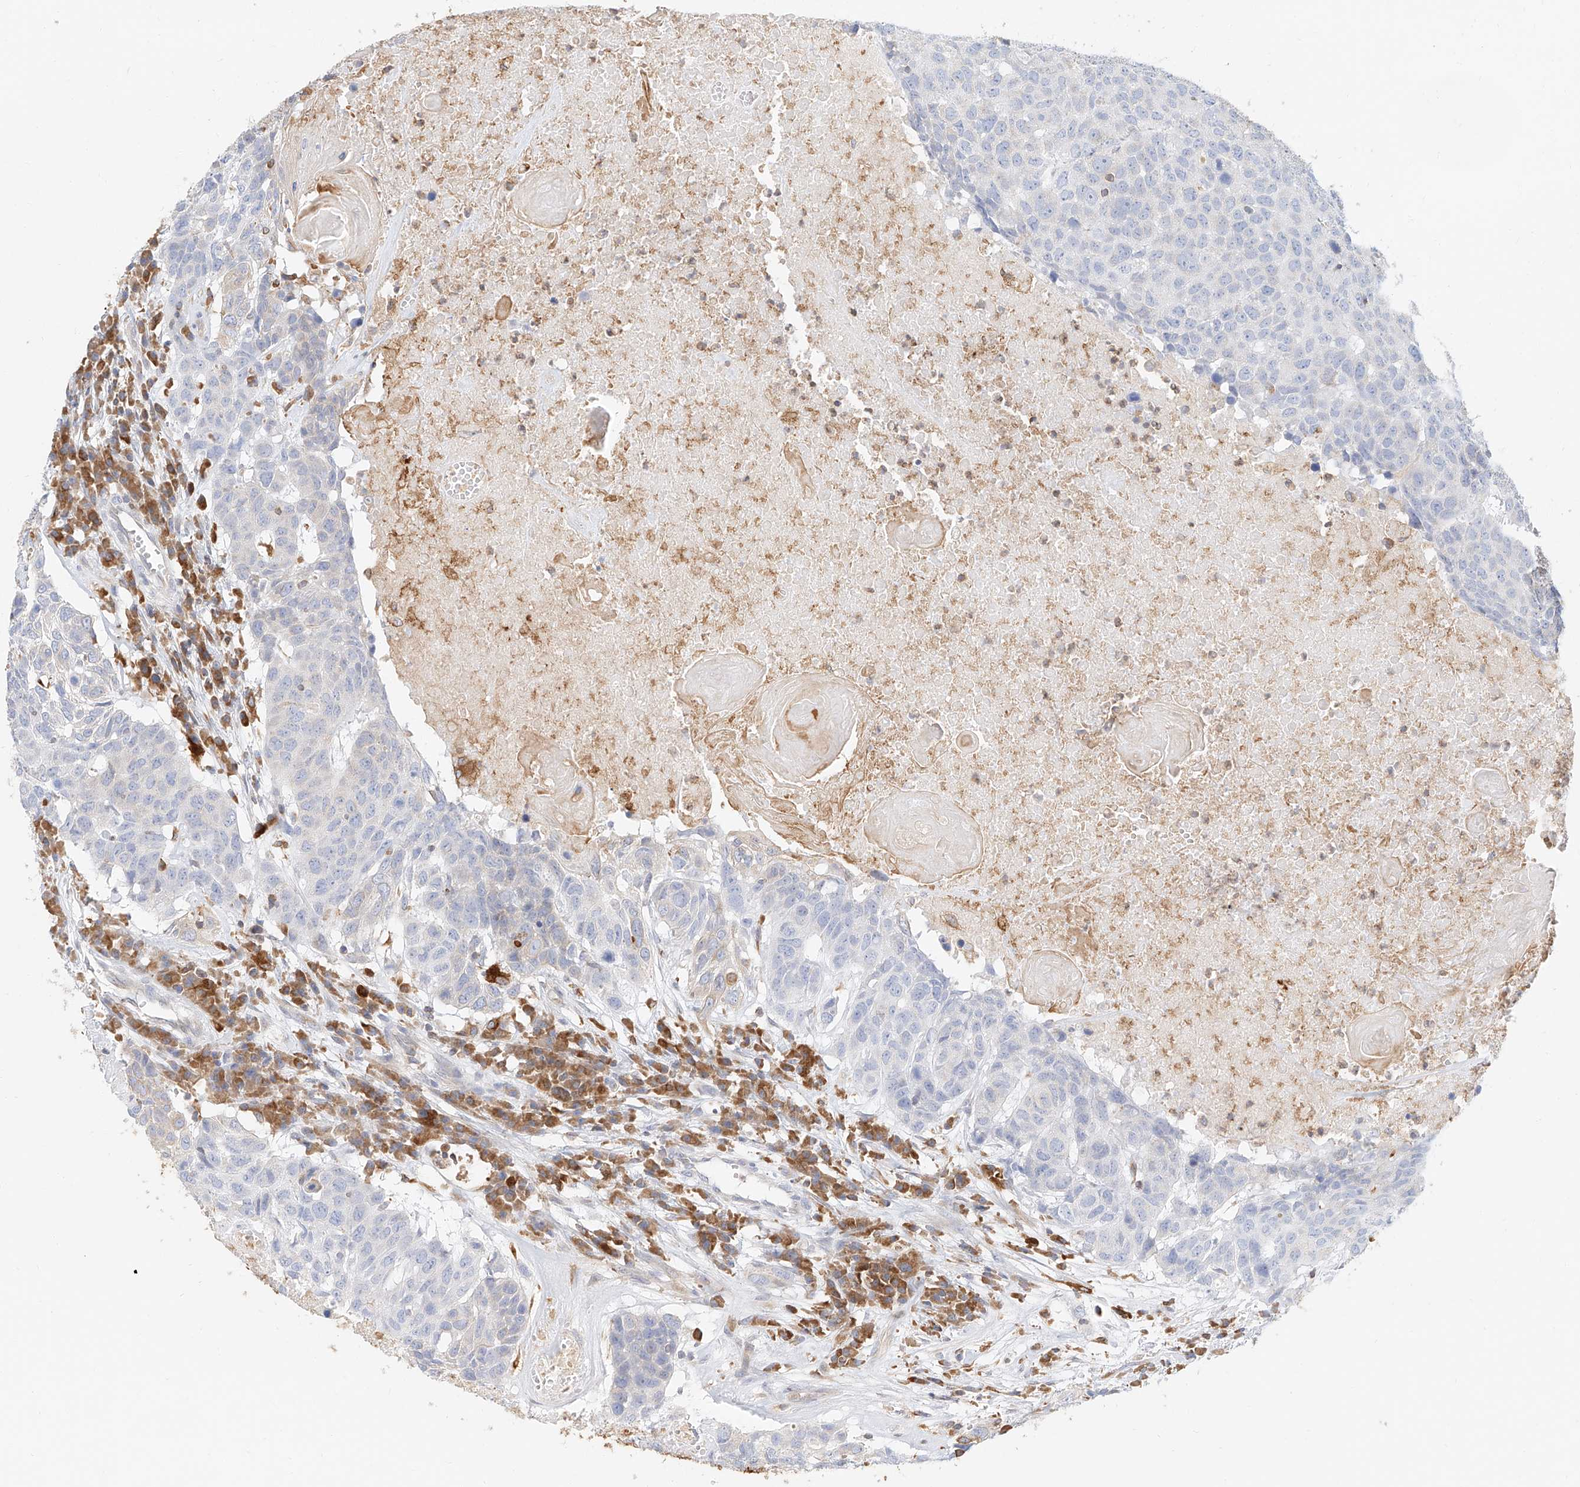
{"staining": {"intensity": "negative", "quantity": "none", "location": "none"}, "tissue": "head and neck cancer", "cell_type": "Tumor cells", "image_type": "cancer", "snomed": [{"axis": "morphology", "description": "Squamous cell carcinoma, NOS"}, {"axis": "topography", "description": "Head-Neck"}], "caption": "Head and neck squamous cell carcinoma stained for a protein using immunohistochemistry exhibits no positivity tumor cells.", "gene": "DHRS7", "patient": {"sex": "male", "age": 66}}